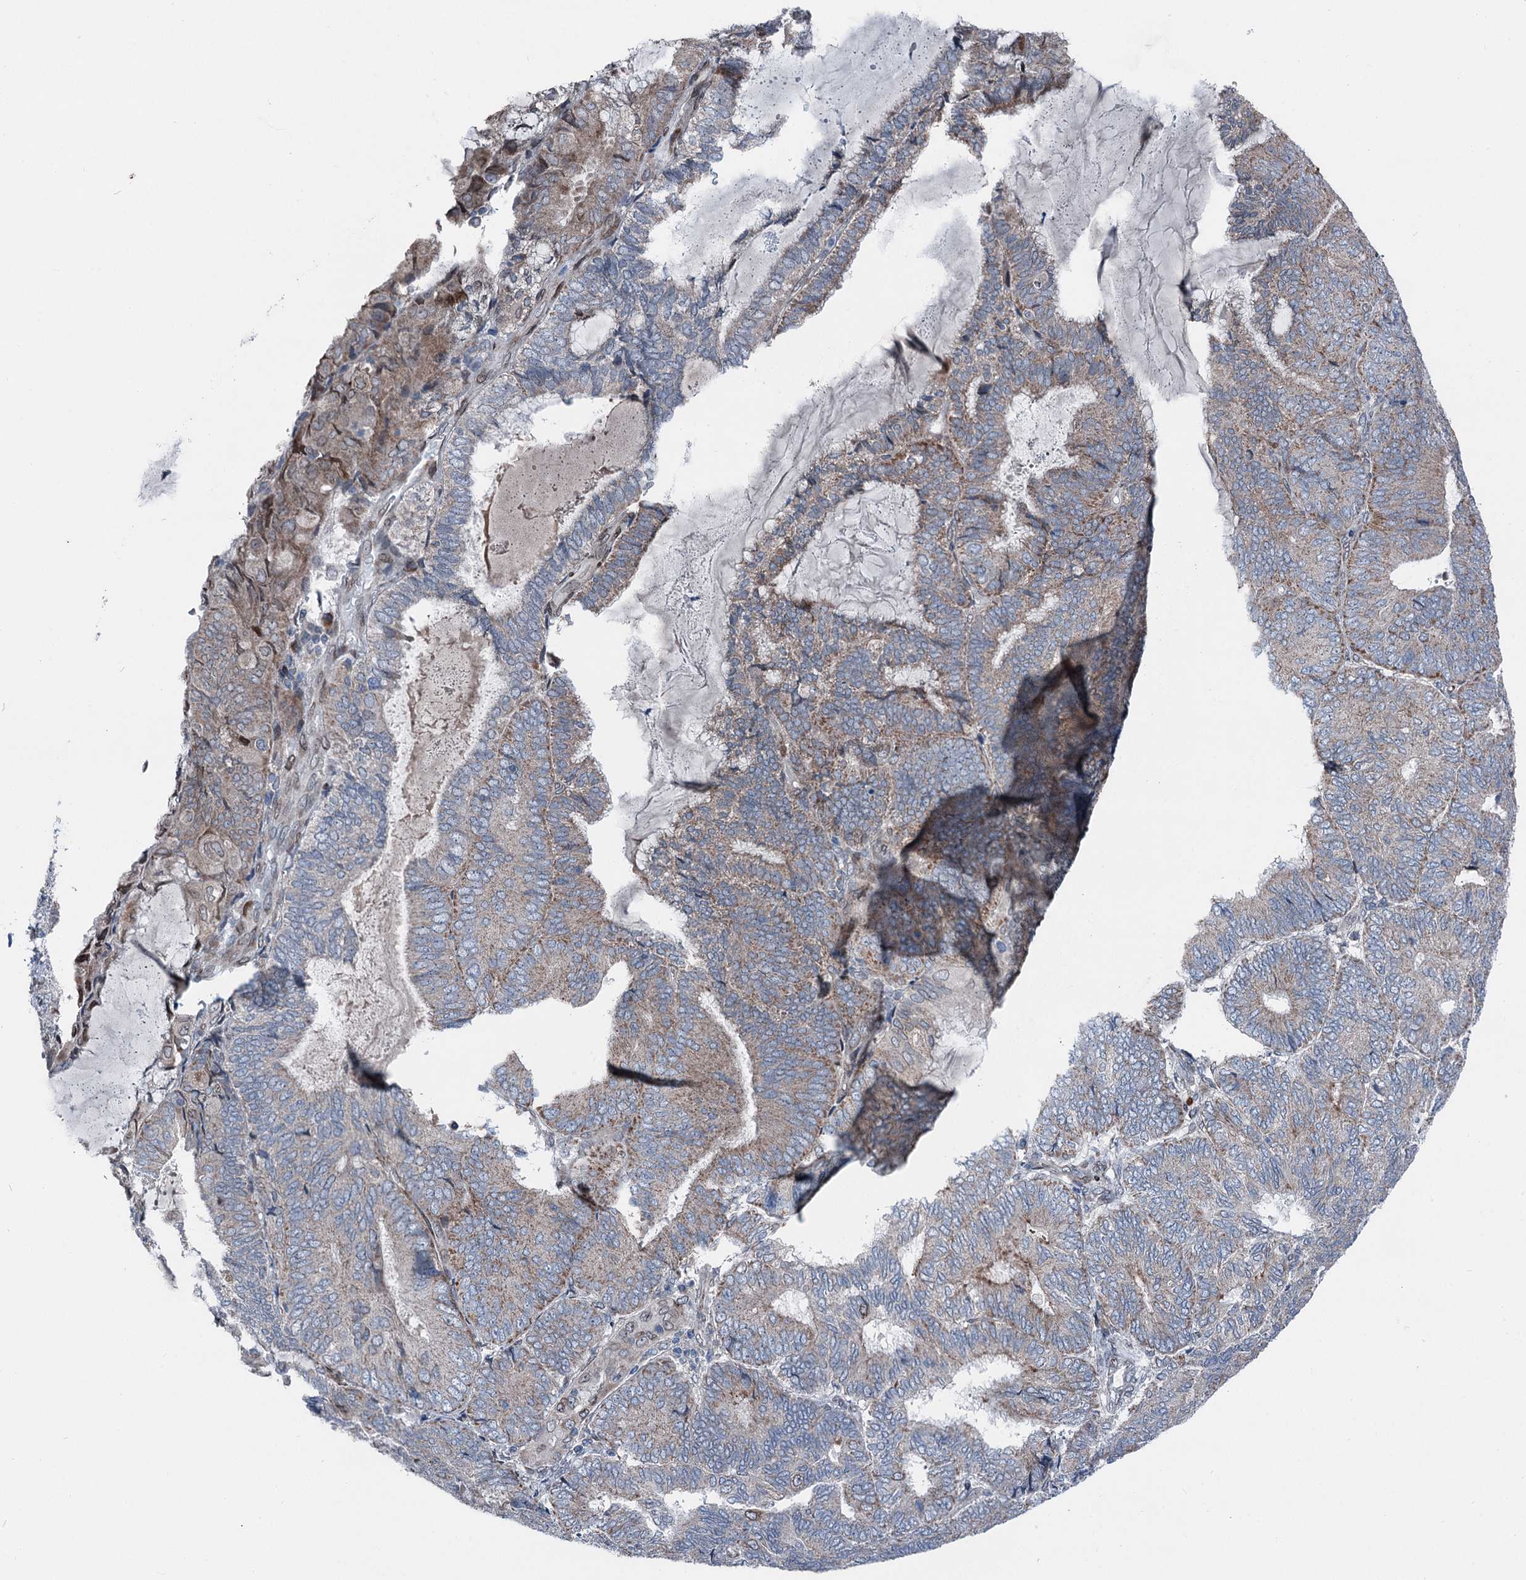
{"staining": {"intensity": "weak", "quantity": "25%-75%", "location": "cytoplasmic/membranous"}, "tissue": "endometrial cancer", "cell_type": "Tumor cells", "image_type": "cancer", "snomed": [{"axis": "morphology", "description": "Adenocarcinoma, NOS"}, {"axis": "topography", "description": "Endometrium"}], "caption": "Protein expression analysis of adenocarcinoma (endometrial) reveals weak cytoplasmic/membranous expression in about 25%-75% of tumor cells. (DAB = brown stain, brightfield microscopy at high magnification).", "gene": "MRPL14", "patient": {"sex": "female", "age": 81}}